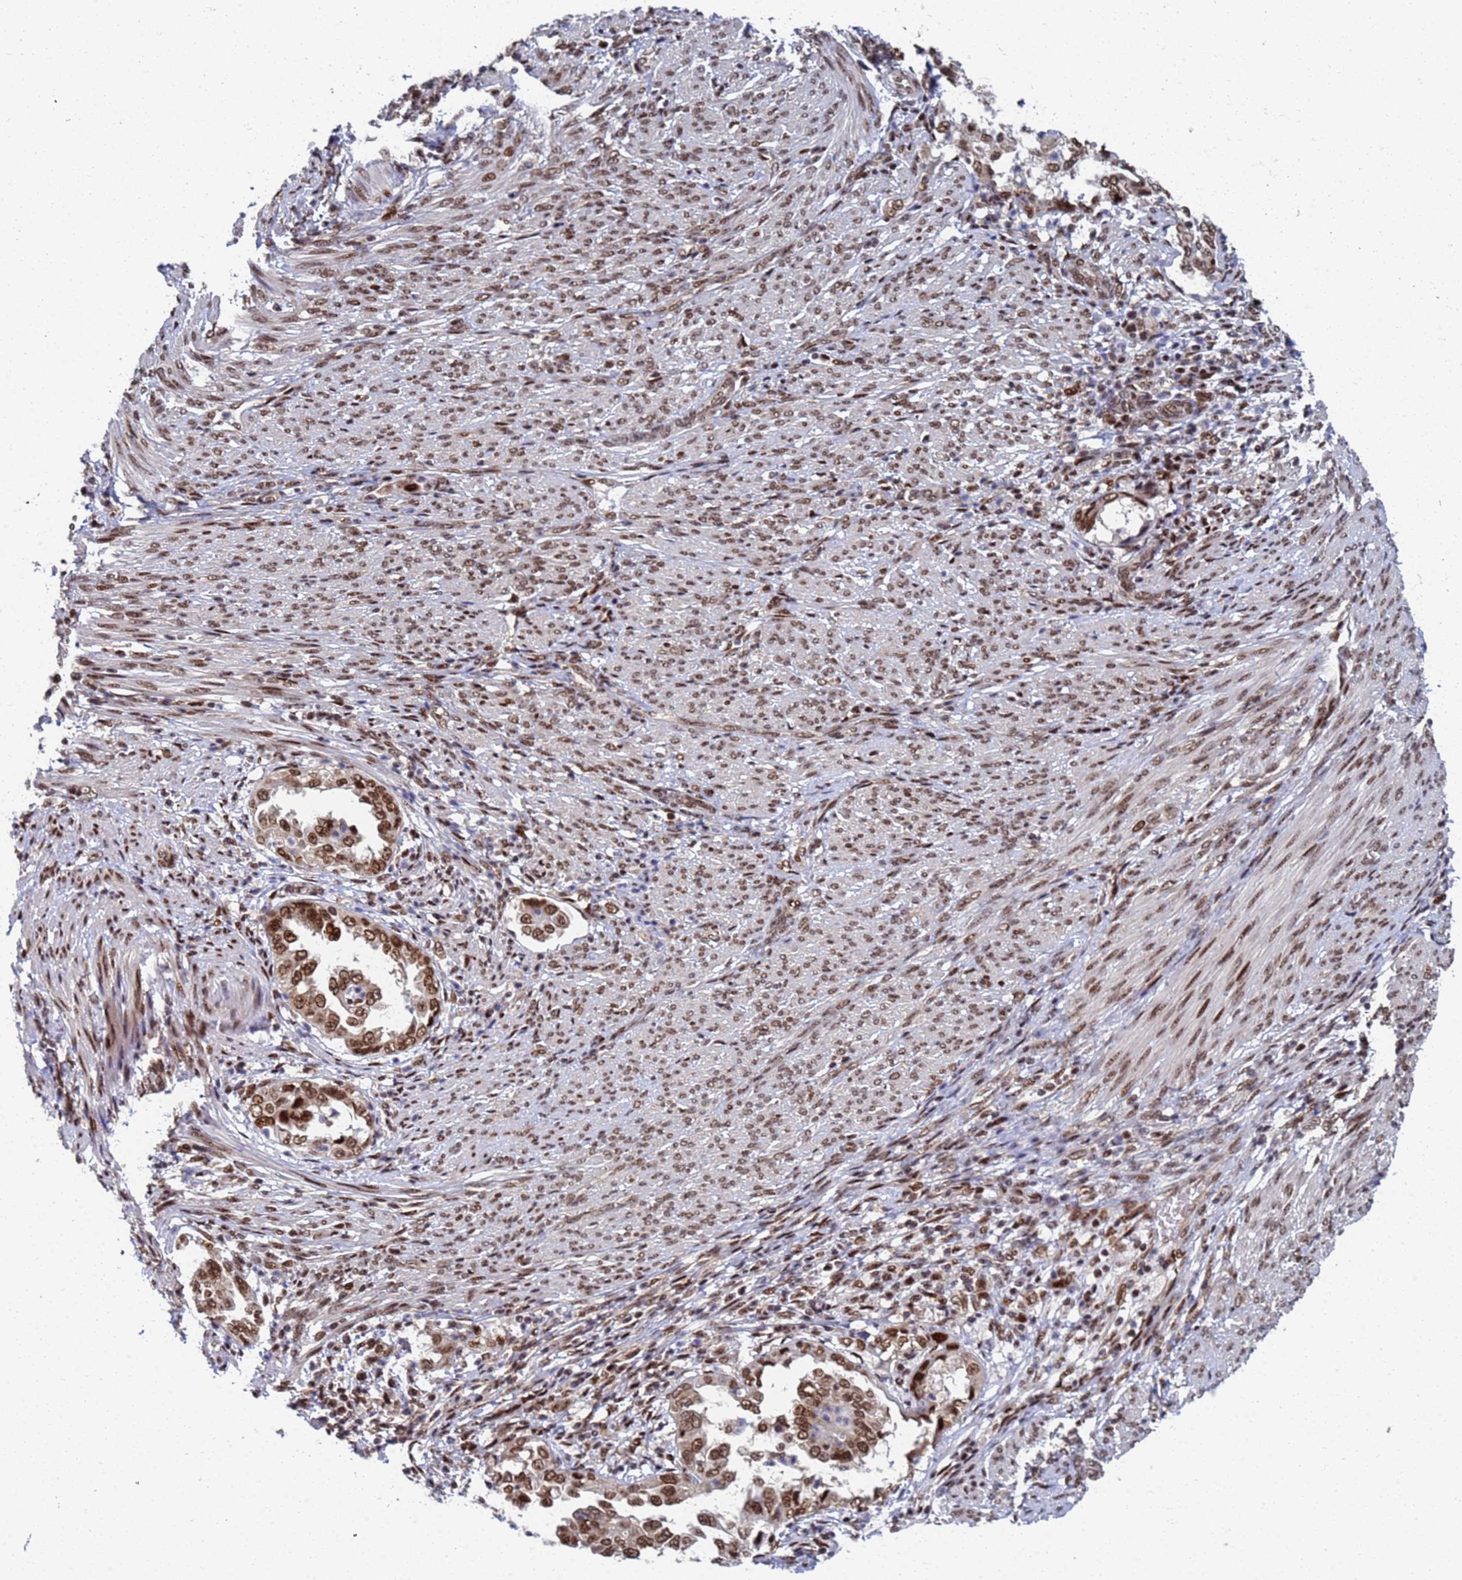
{"staining": {"intensity": "strong", "quantity": ">75%", "location": "nuclear"}, "tissue": "endometrial cancer", "cell_type": "Tumor cells", "image_type": "cancer", "snomed": [{"axis": "morphology", "description": "Adenocarcinoma, NOS"}, {"axis": "topography", "description": "Endometrium"}], "caption": "Endometrial cancer stained for a protein (brown) exhibits strong nuclear positive staining in approximately >75% of tumor cells.", "gene": "AP5Z1", "patient": {"sex": "female", "age": 85}}